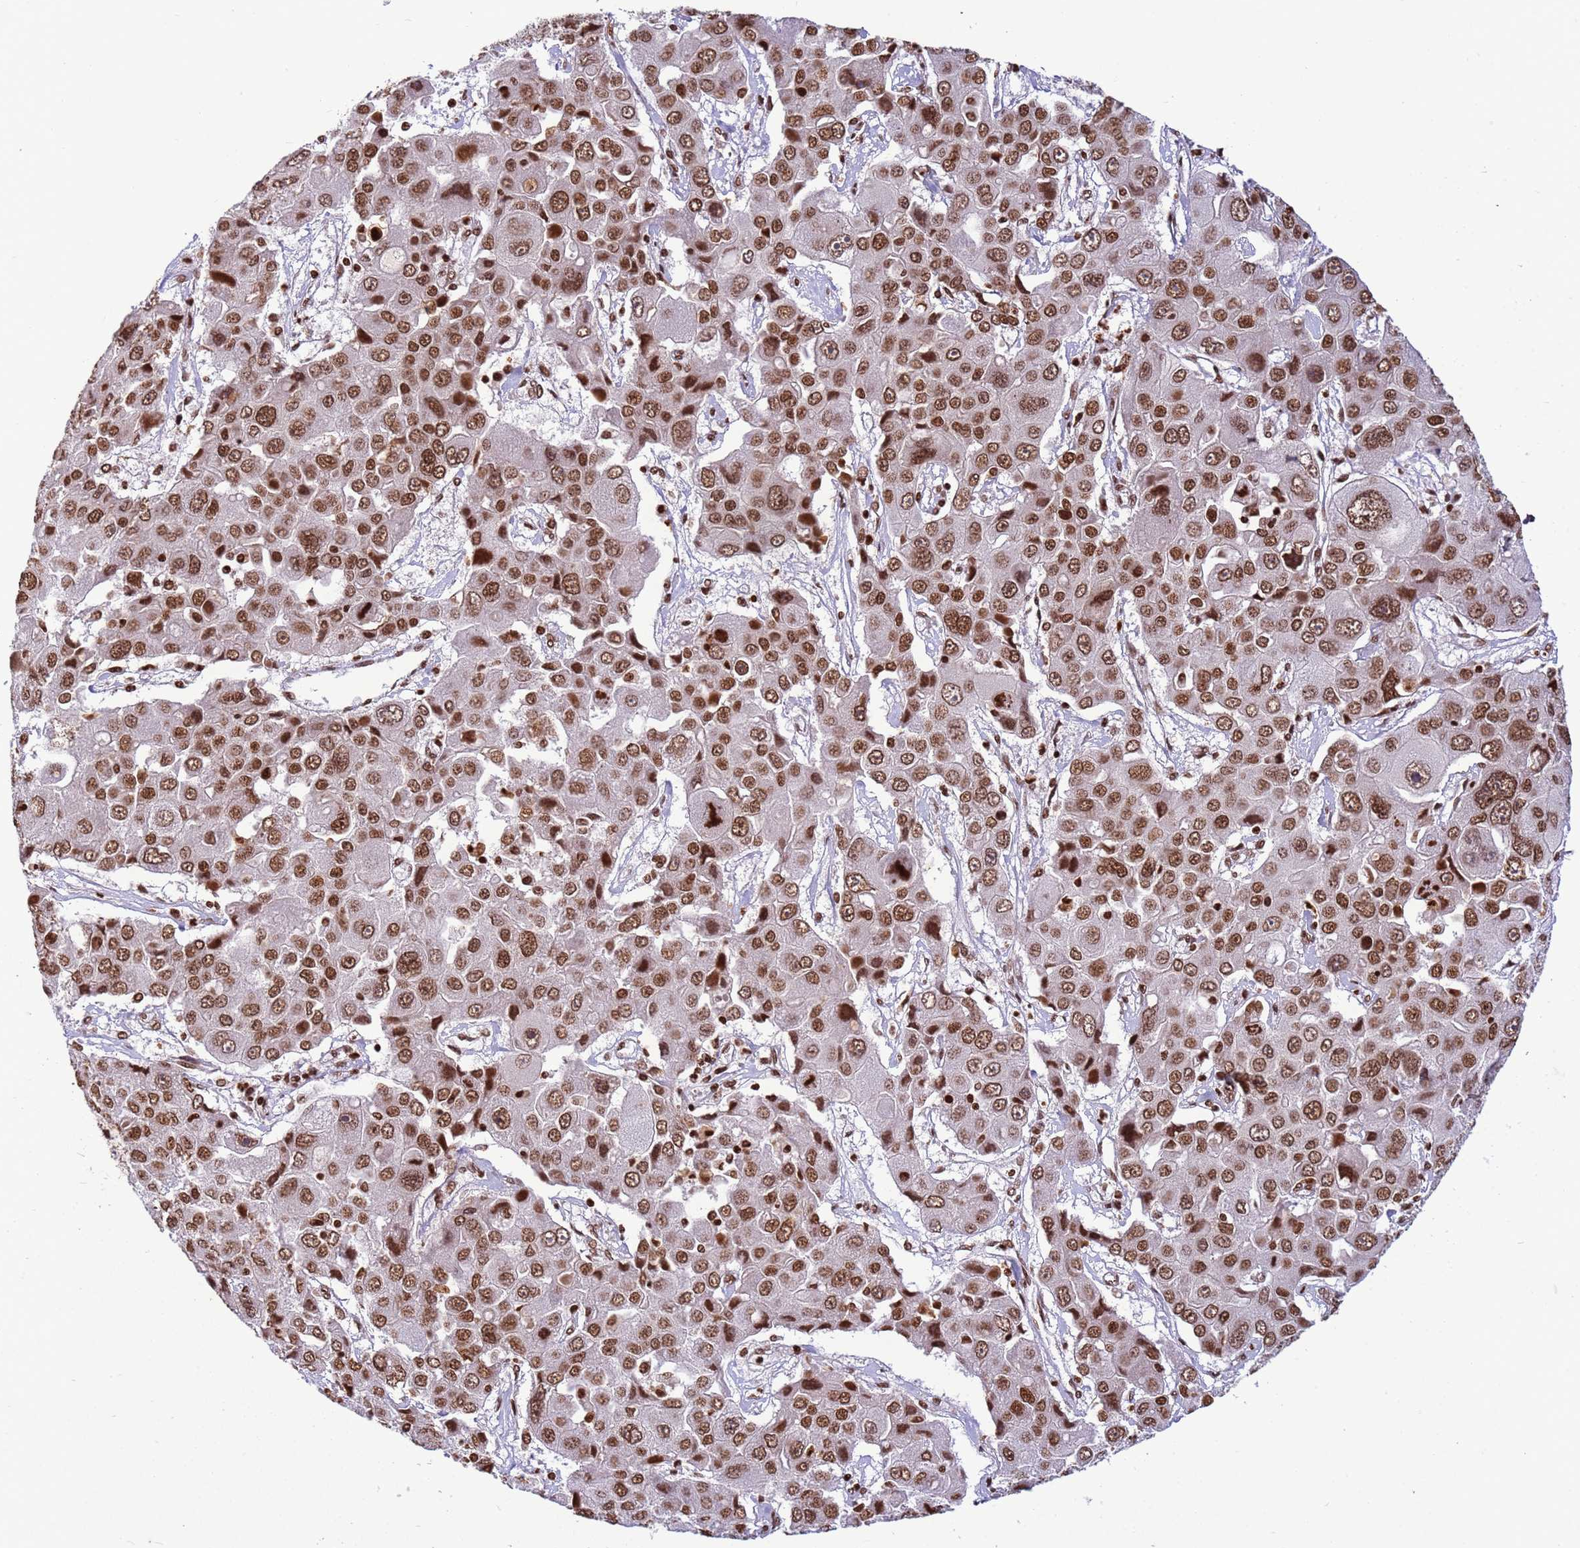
{"staining": {"intensity": "strong", "quantity": ">75%", "location": "nuclear"}, "tissue": "liver cancer", "cell_type": "Tumor cells", "image_type": "cancer", "snomed": [{"axis": "morphology", "description": "Cholangiocarcinoma"}, {"axis": "topography", "description": "Liver"}], "caption": "High-power microscopy captured an immunohistochemistry micrograph of liver cancer (cholangiocarcinoma), revealing strong nuclear expression in approximately >75% of tumor cells. (DAB IHC, brown staining for protein, blue staining for nuclei).", "gene": "H3-3B", "patient": {"sex": "male", "age": 67}}